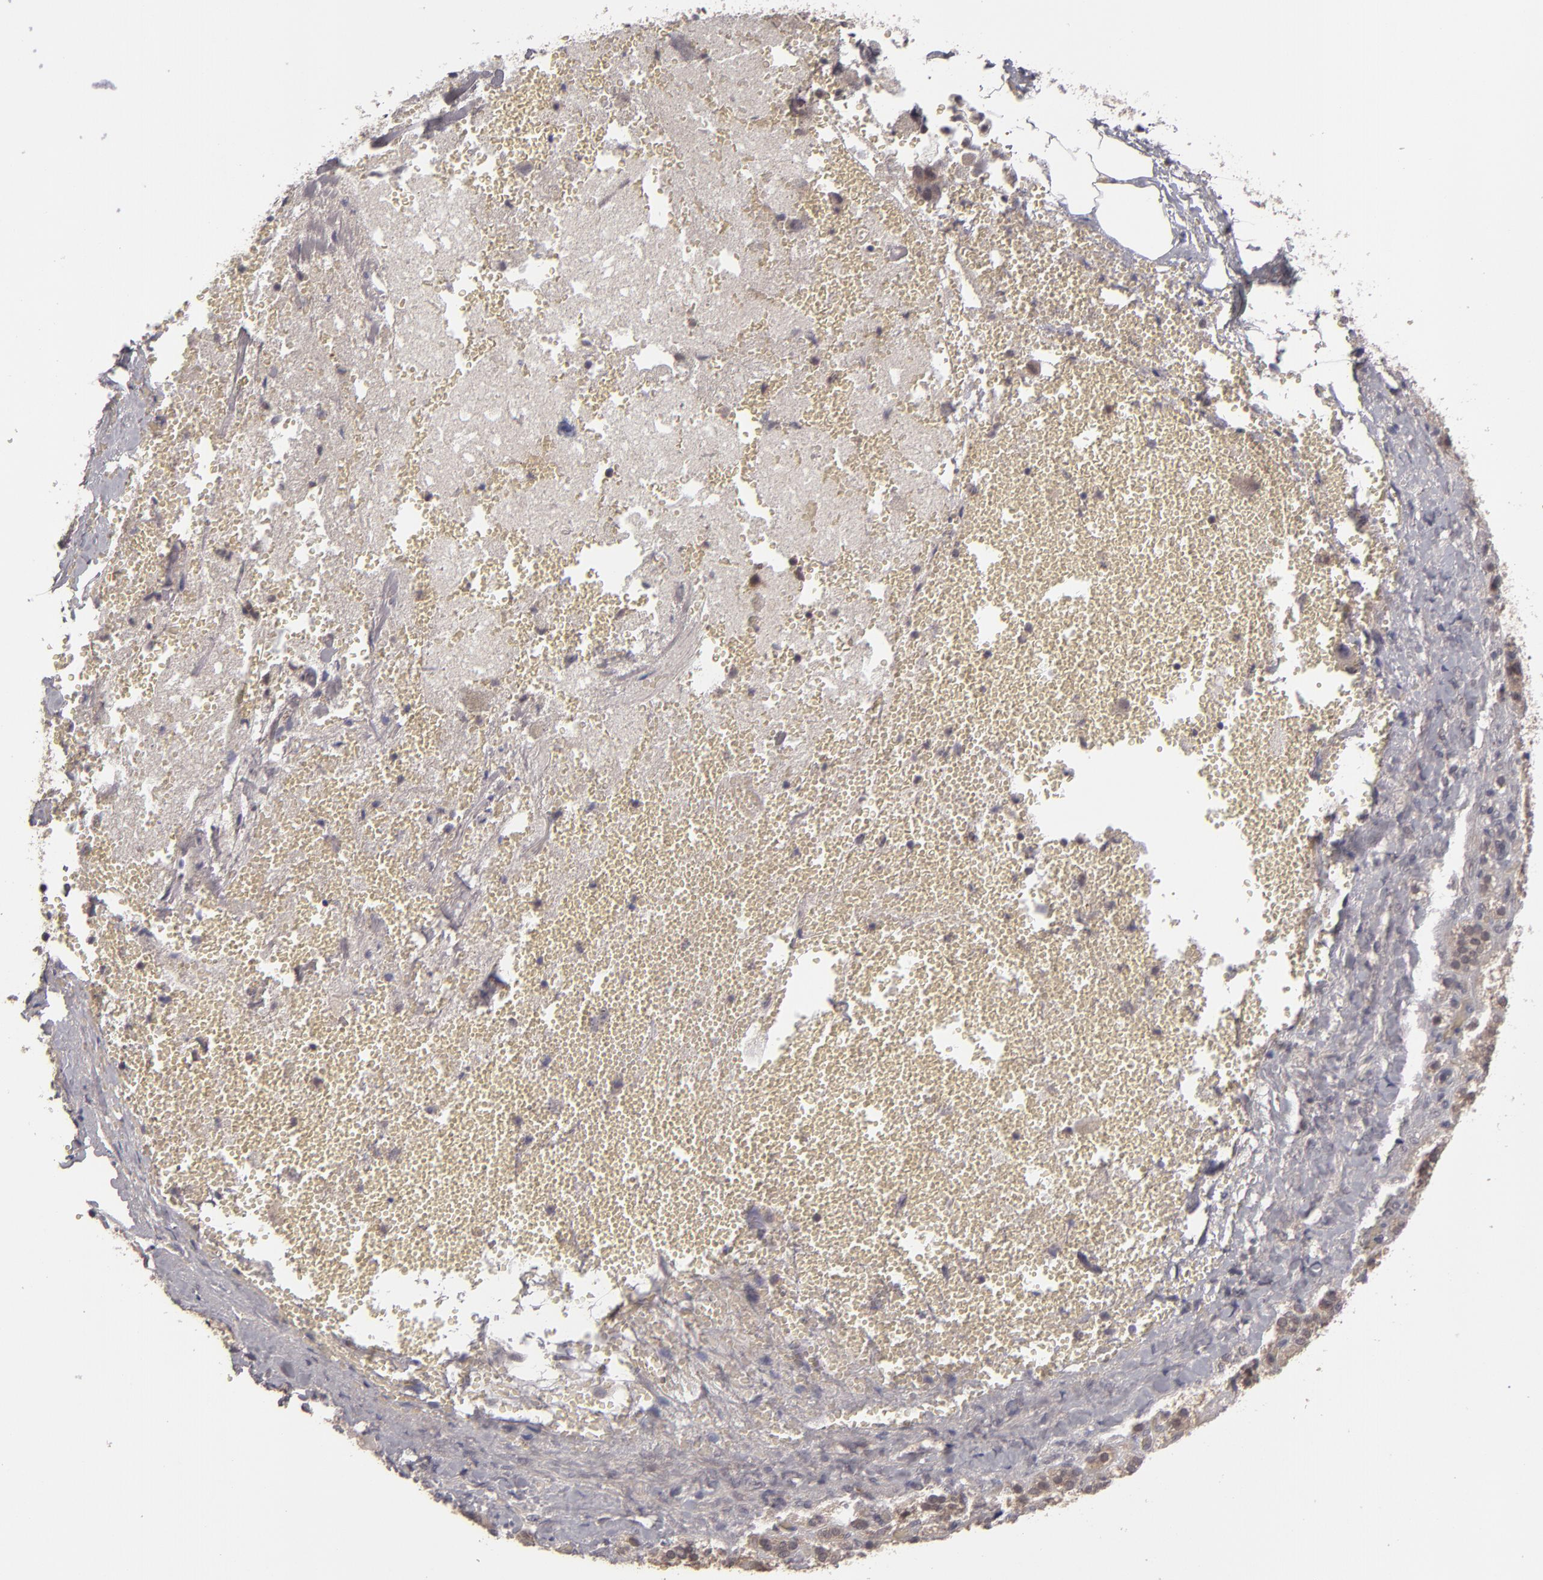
{"staining": {"intensity": "moderate", "quantity": ">75%", "location": "cytoplasmic/membranous"}, "tissue": "adrenal gland", "cell_type": "Glandular cells", "image_type": "normal", "snomed": [{"axis": "morphology", "description": "Normal tissue, NOS"}, {"axis": "topography", "description": "Adrenal gland"}], "caption": "Protein expression analysis of unremarkable adrenal gland displays moderate cytoplasmic/membranous positivity in about >75% of glandular cells.", "gene": "TYMS", "patient": {"sex": "female", "age": 71}}